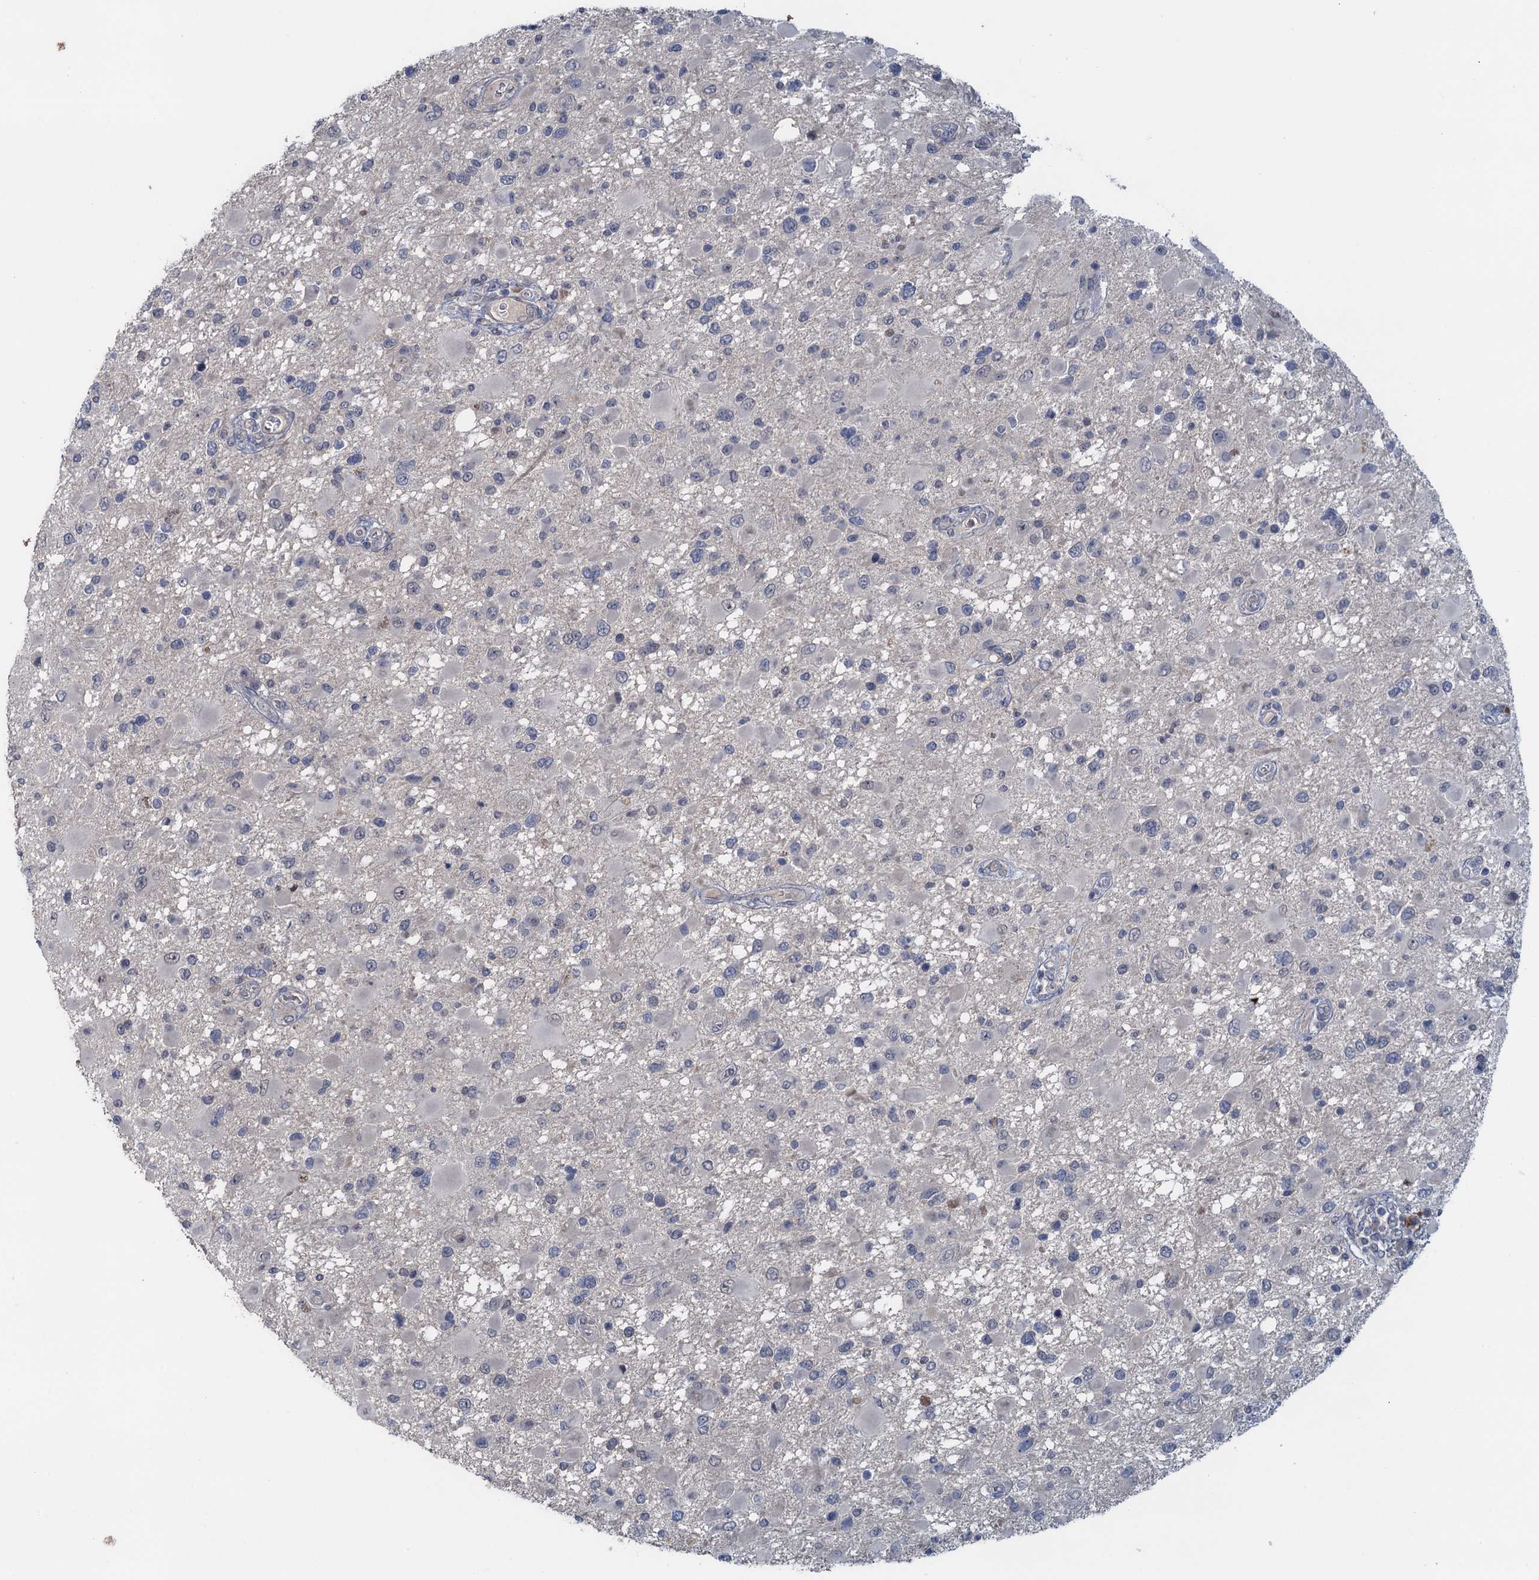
{"staining": {"intensity": "negative", "quantity": "none", "location": "none"}, "tissue": "glioma", "cell_type": "Tumor cells", "image_type": "cancer", "snomed": [{"axis": "morphology", "description": "Glioma, malignant, High grade"}, {"axis": "topography", "description": "Brain"}], "caption": "Malignant high-grade glioma was stained to show a protein in brown. There is no significant expression in tumor cells.", "gene": "MYO16", "patient": {"sex": "male", "age": 53}}